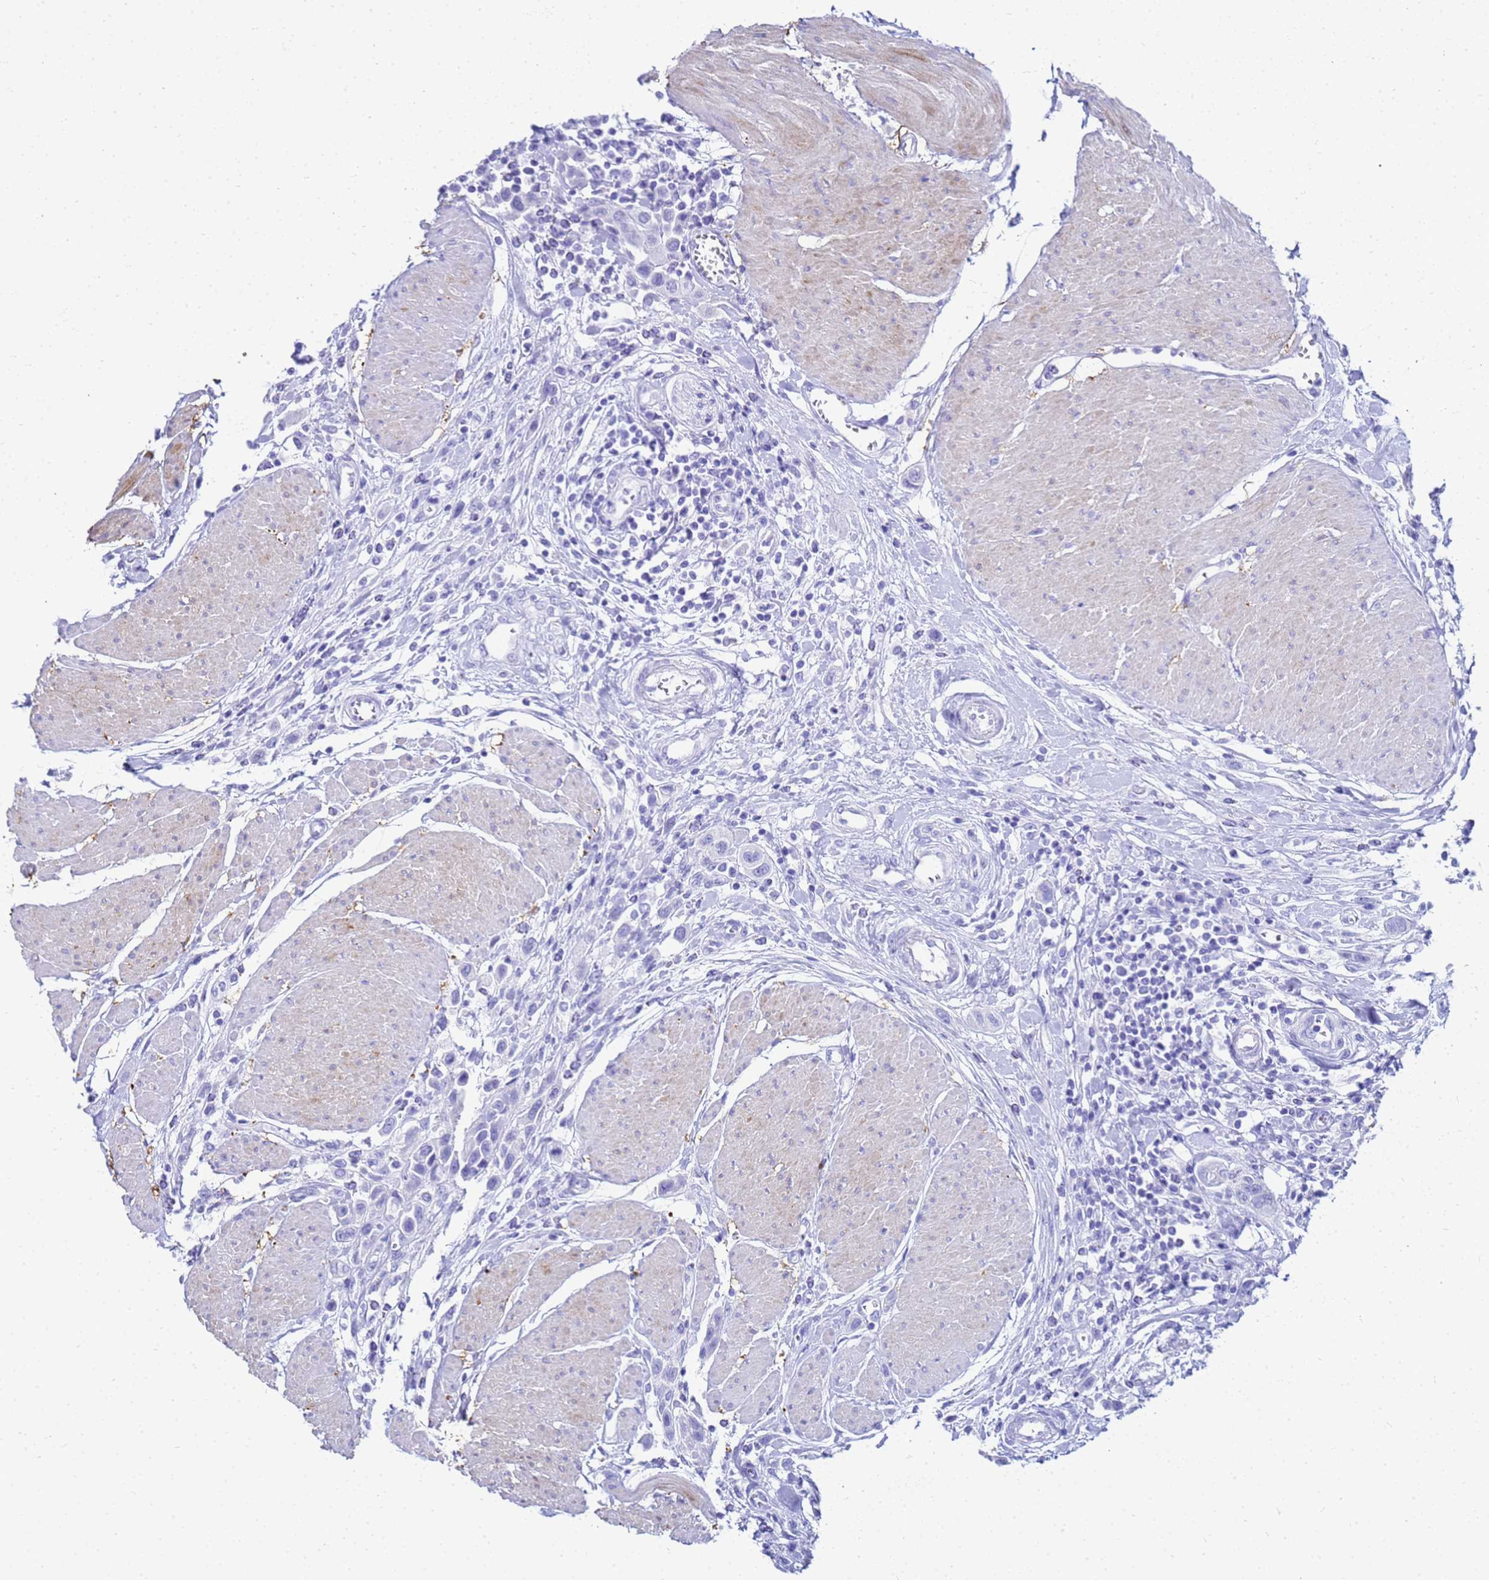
{"staining": {"intensity": "negative", "quantity": "none", "location": "none"}, "tissue": "urothelial cancer", "cell_type": "Tumor cells", "image_type": "cancer", "snomed": [{"axis": "morphology", "description": "Urothelial carcinoma, High grade"}, {"axis": "topography", "description": "Urinary bladder"}], "caption": "DAB (3,3'-diaminobenzidine) immunohistochemical staining of human urothelial carcinoma (high-grade) exhibits no significant positivity in tumor cells.", "gene": "CKB", "patient": {"sex": "male", "age": 50}}